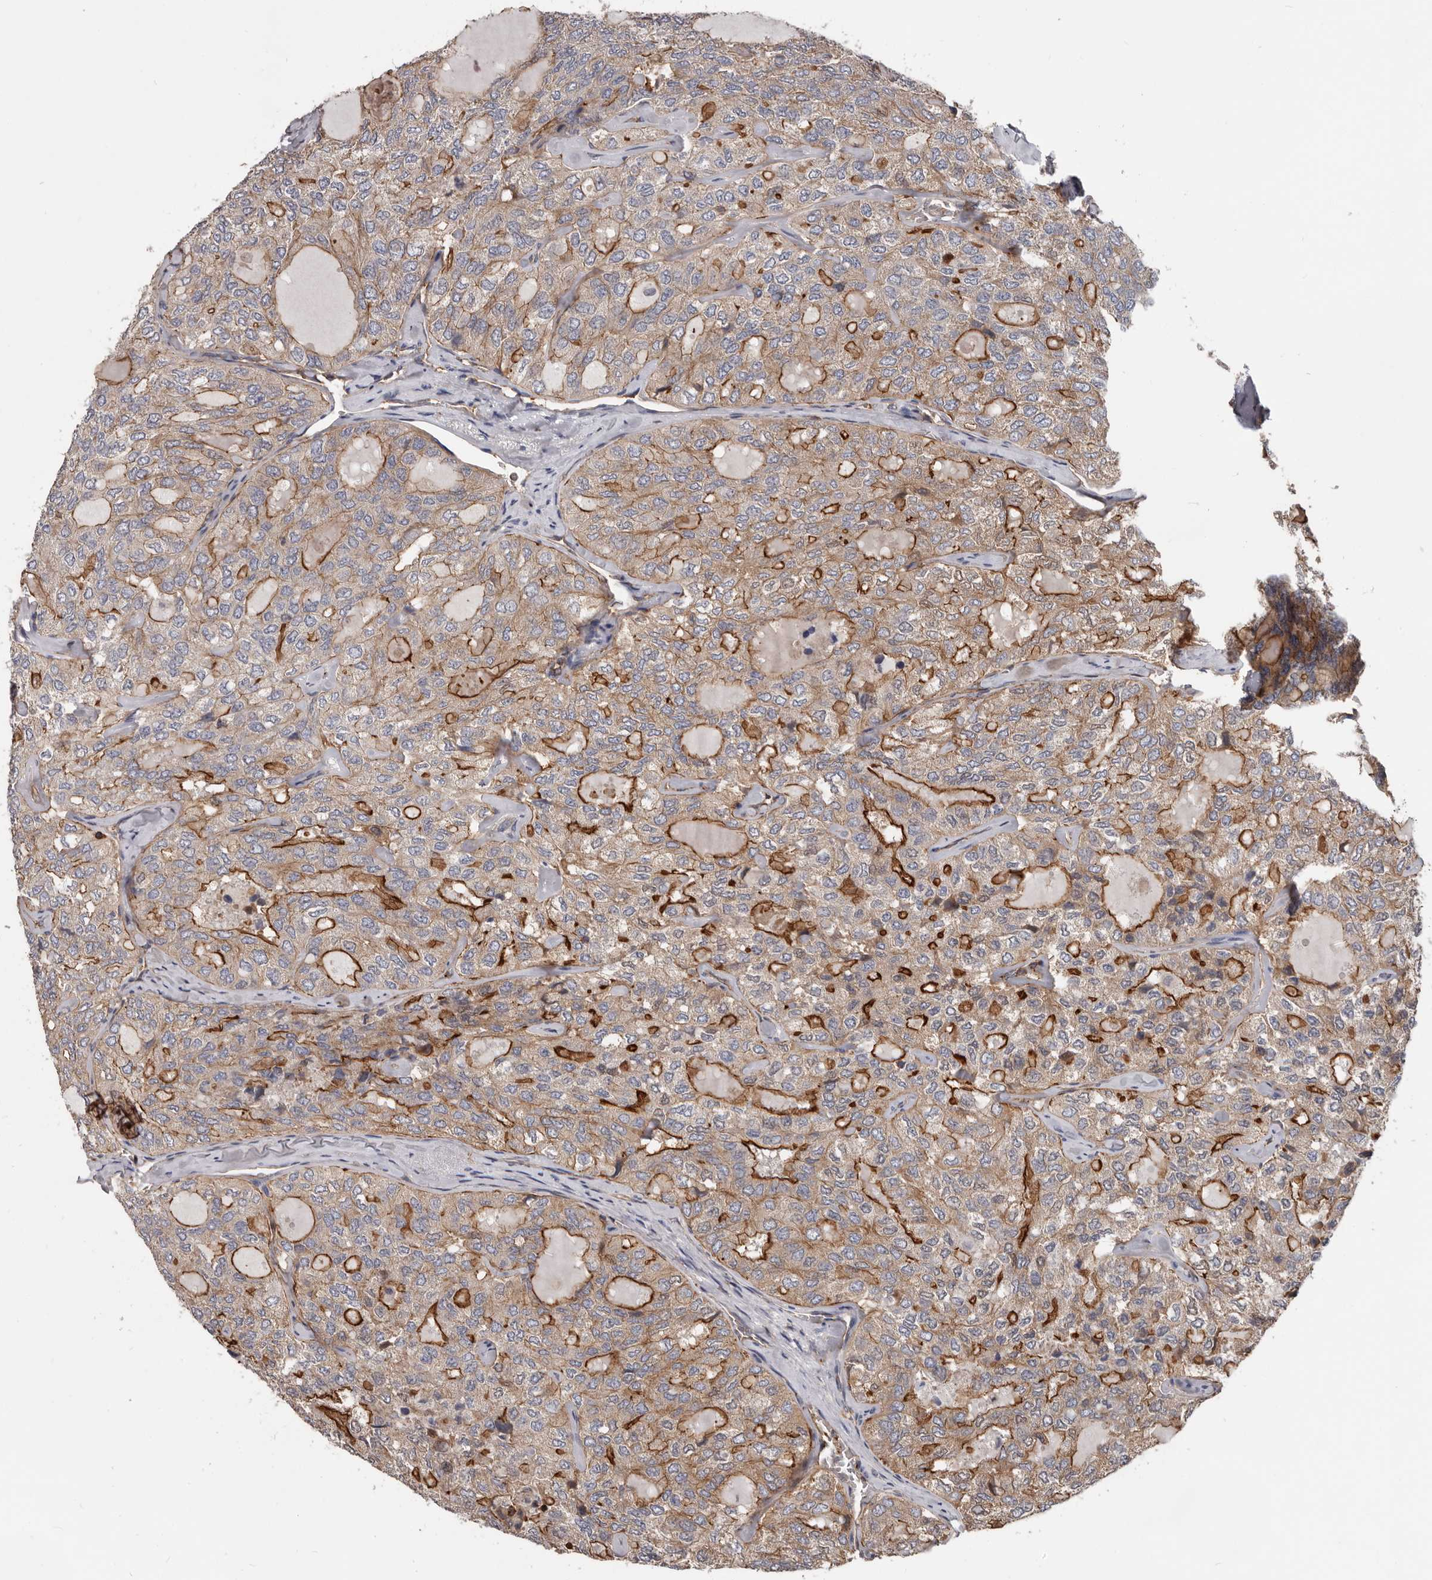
{"staining": {"intensity": "strong", "quantity": "25%-75%", "location": "cytoplasmic/membranous"}, "tissue": "thyroid cancer", "cell_type": "Tumor cells", "image_type": "cancer", "snomed": [{"axis": "morphology", "description": "Follicular adenoma carcinoma, NOS"}, {"axis": "topography", "description": "Thyroid gland"}], "caption": "Follicular adenoma carcinoma (thyroid) was stained to show a protein in brown. There is high levels of strong cytoplasmic/membranous expression in approximately 25%-75% of tumor cells.", "gene": "PNRC2", "patient": {"sex": "male", "age": 75}}